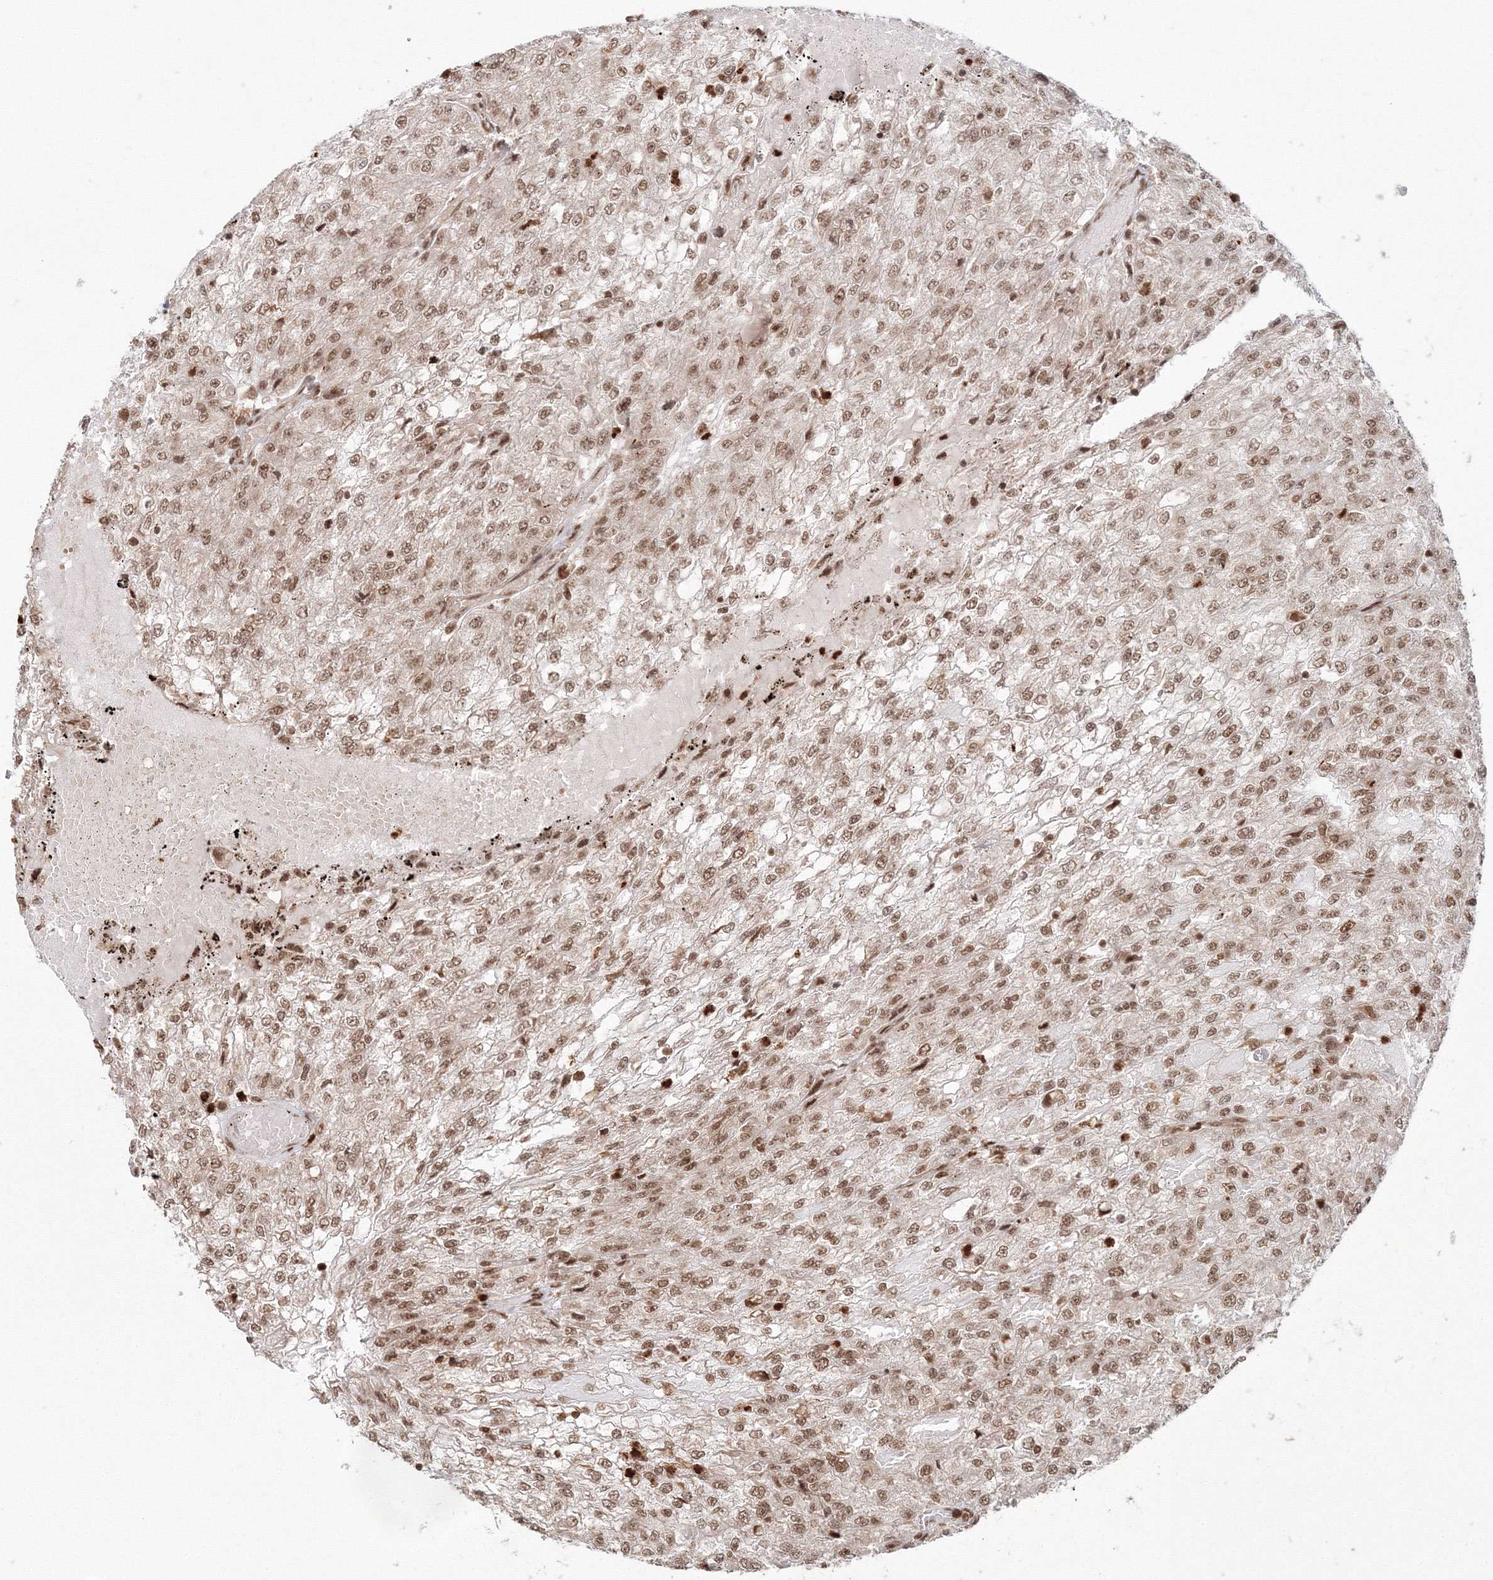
{"staining": {"intensity": "moderate", "quantity": ">75%", "location": "nuclear"}, "tissue": "renal cancer", "cell_type": "Tumor cells", "image_type": "cancer", "snomed": [{"axis": "morphology", "description": "Adenocarcinoma, NOS"}, {"axis": "topography", "description": "Kidney"}], "caption": "Renal adenocarcinoma was stained to show a protein in brown. There is medium levels of moderate nuclear staining in approximately >75% of tumor cells. The staining was performed using DAB (3,3'-diaminobenzidine), with brown indicating positive protein expression. Nuclei are stained blue with hematoxylin.", "gene": "KIF20A", "patient": {"sex": "female", "age": 54}}